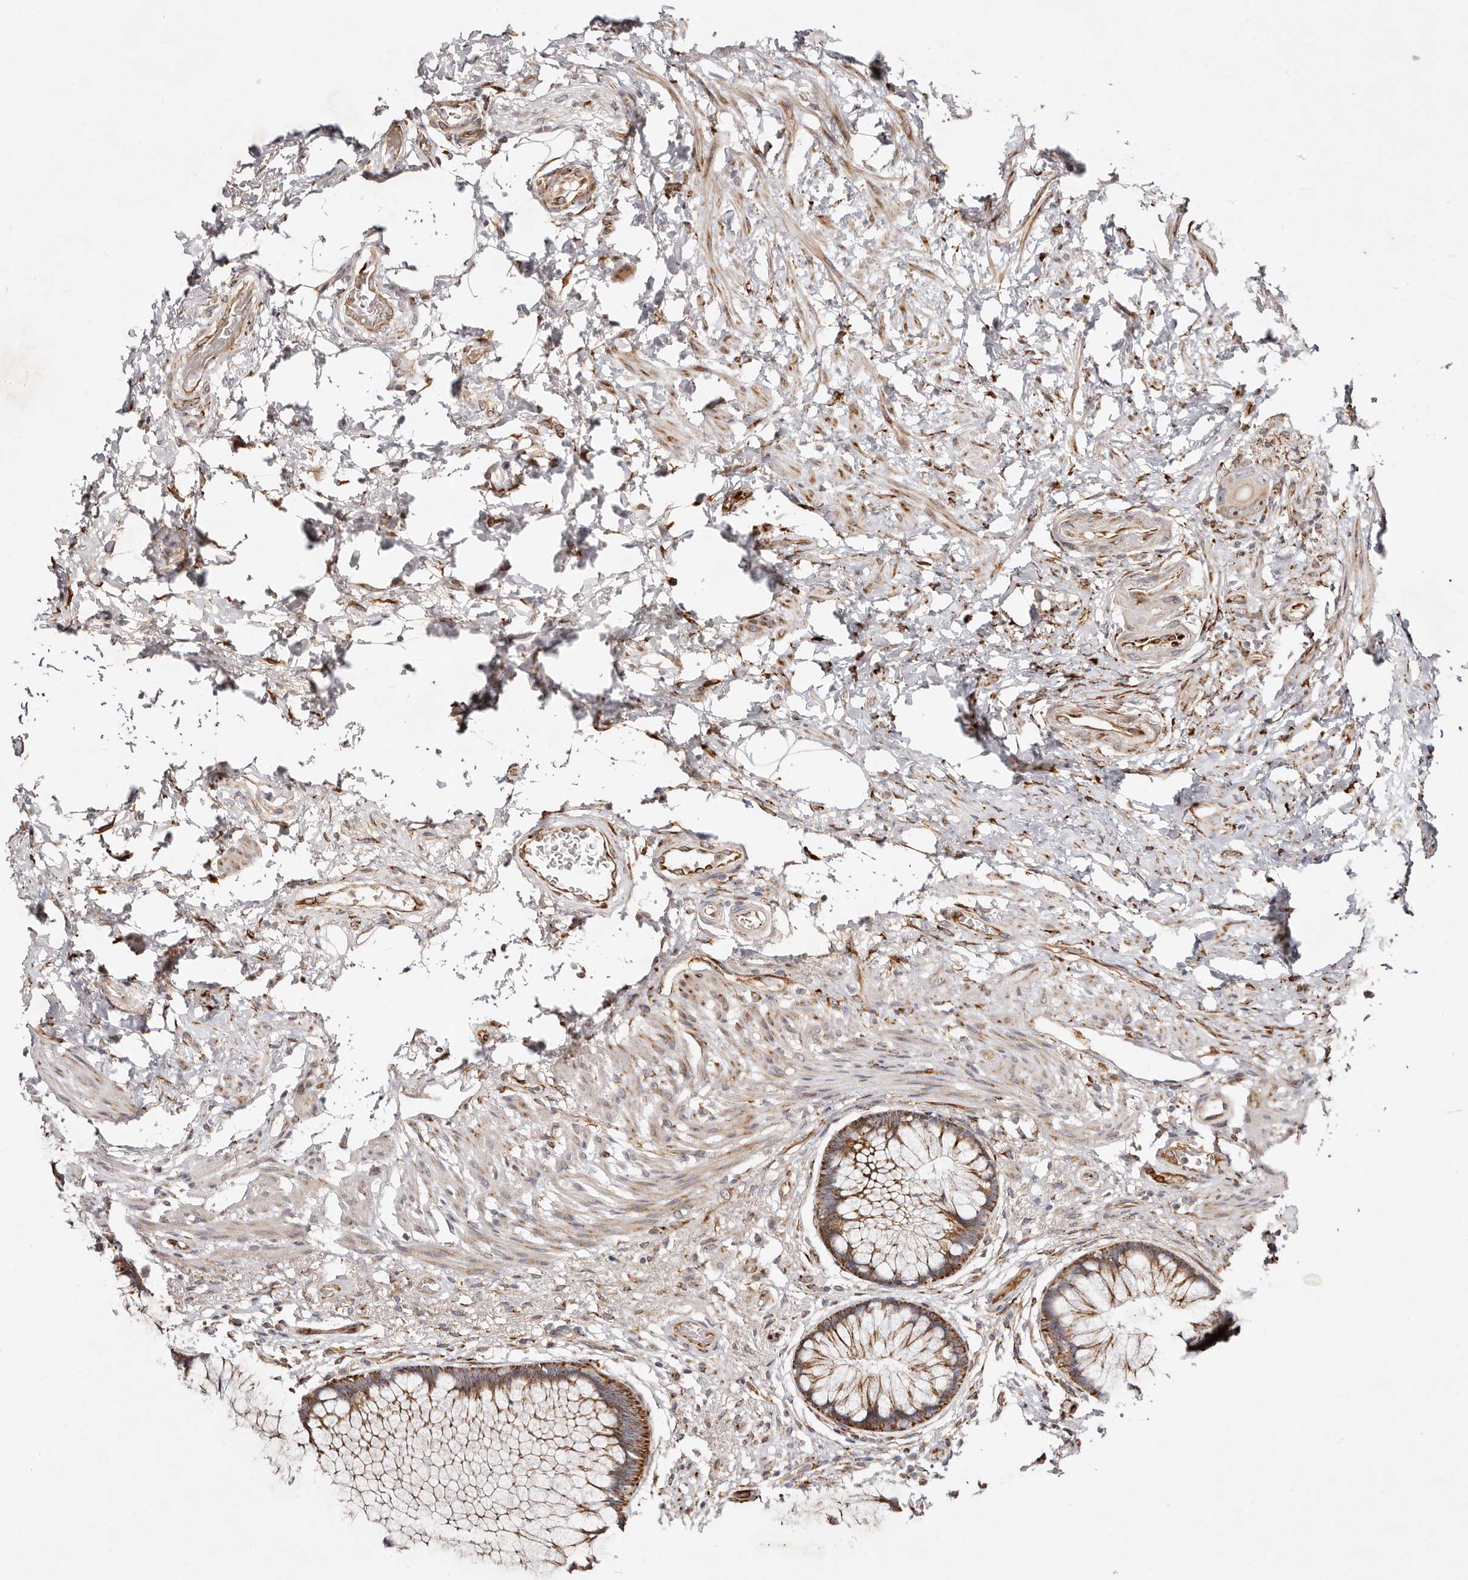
{"staining": {"intensity": "moderate", "quantity": ">75%", "location": "cytoplasmic/membranous"}, "tissue": "rectum", "cell_type": "Glandular cells", "image_type": "normal", "snomed": [{"axis": "morphology", "description": "Normal tissue, NOS"}, {"axis": "topography", "description": "Rectum"}], "caption": "Protein positivity by IHC demonstrates moderate cytoplasmic/membranous expression in about >75% of glandular cells in normal rectum. The staining was performed using DAB, with brown indicating positive protein expression. Nuclei are stained blue with hematoxylin.", "gene": "SERPINH1", "patient": {"sex": "male", "age": 51}}